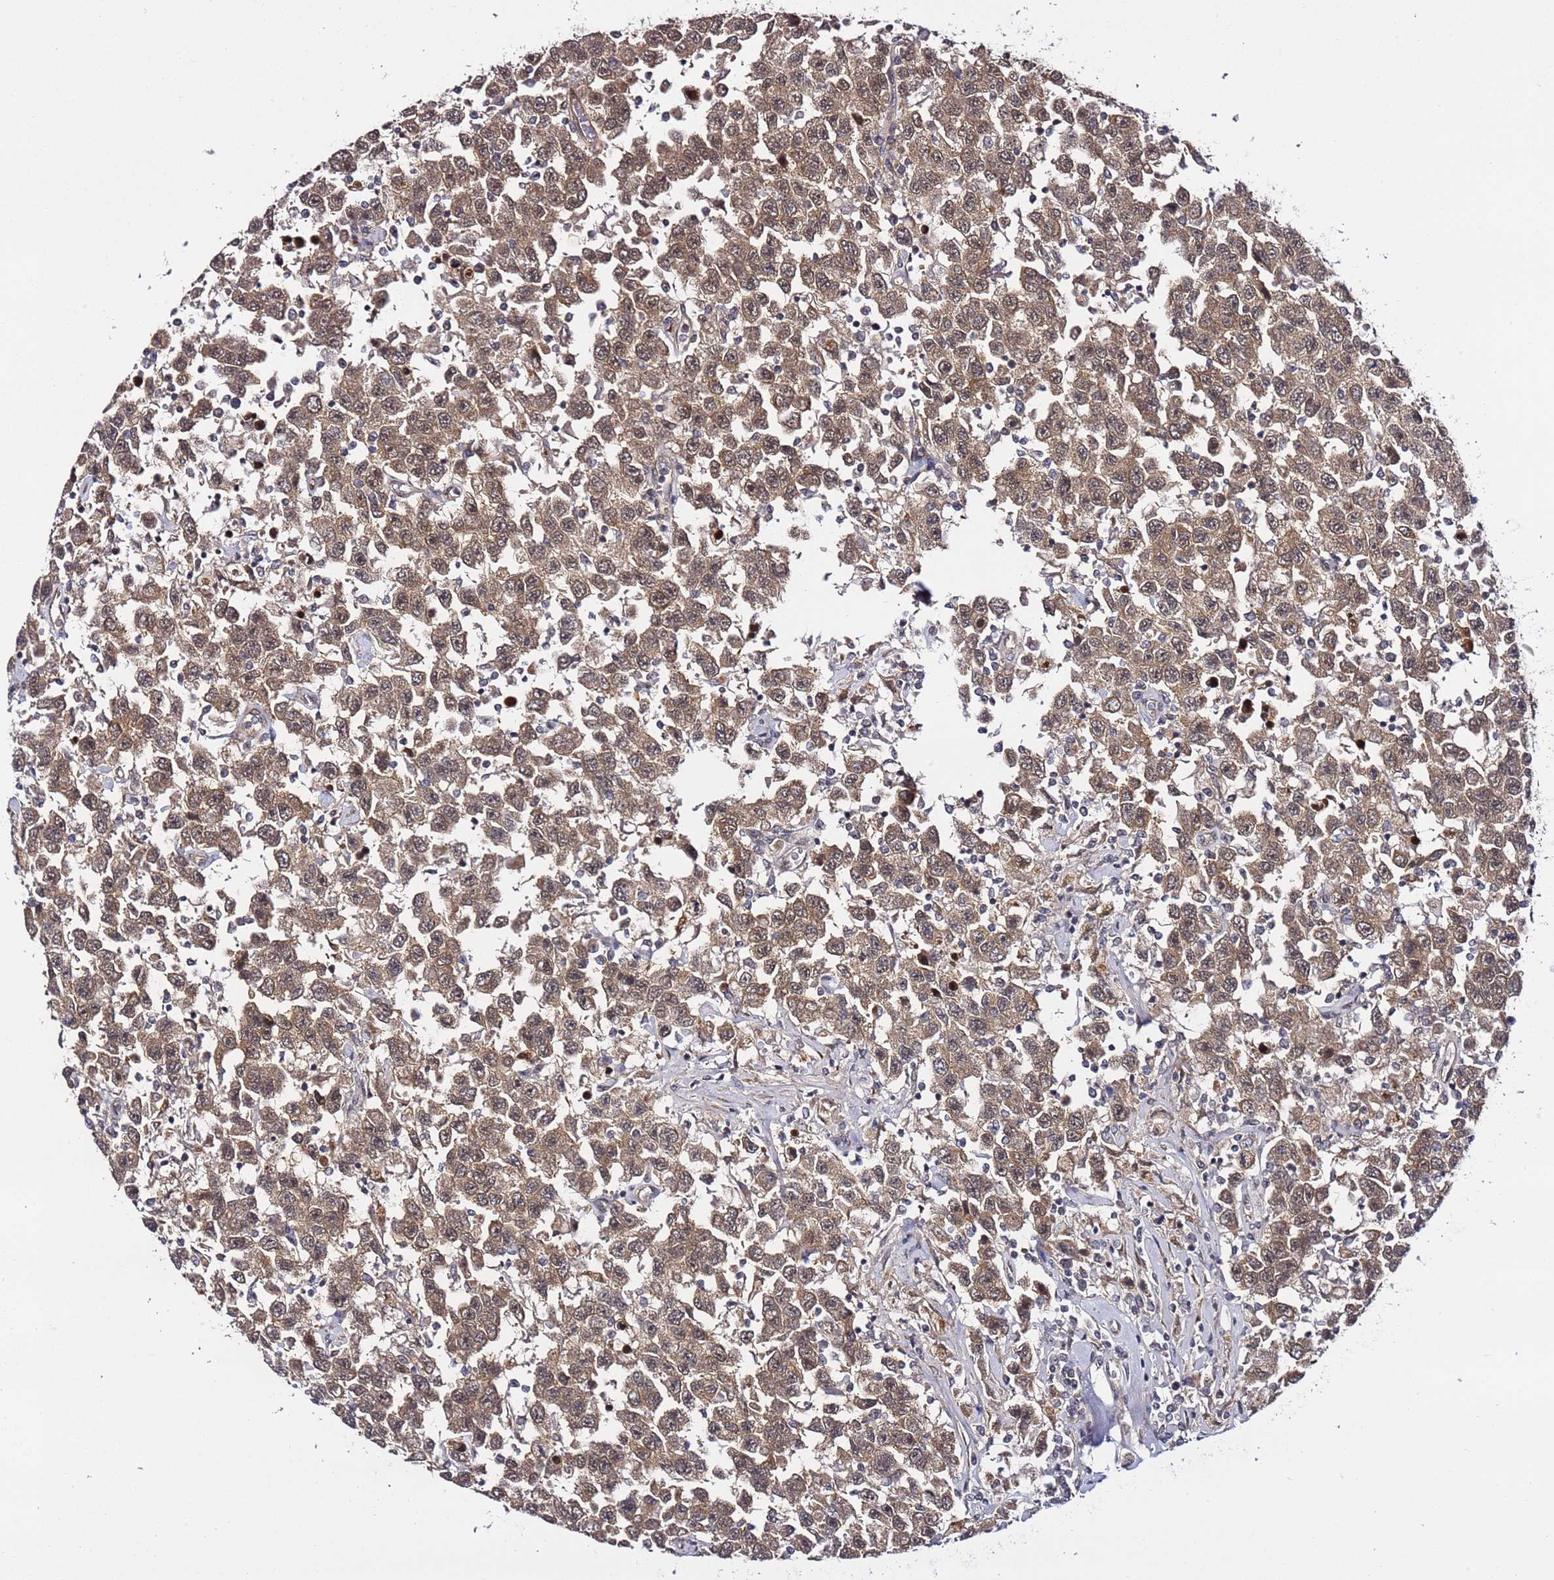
{"staining": {"intensity": "moderate", "quantity": ">75%", "location": "cytoplasmic/membranous,nuclear"}, "tissue": "testis cancer", "cell_type": "Tumor cells", "image_type": "cancer", "snomed": [{"axis": "morphology", "description": "Seminoma, NOS"}, {"axis": "topography", "description": "Testis"}], "caption": "Immunohistochemistry histopathology image of testis seminoma stained for a protein (brown), which exhibits medium levels of moderate cytoplasmic/membranous and nuclear expression in about >75% of tumor cells.", "gene": "POLR2D", "patient": {"sex": "male", "age": 41}}